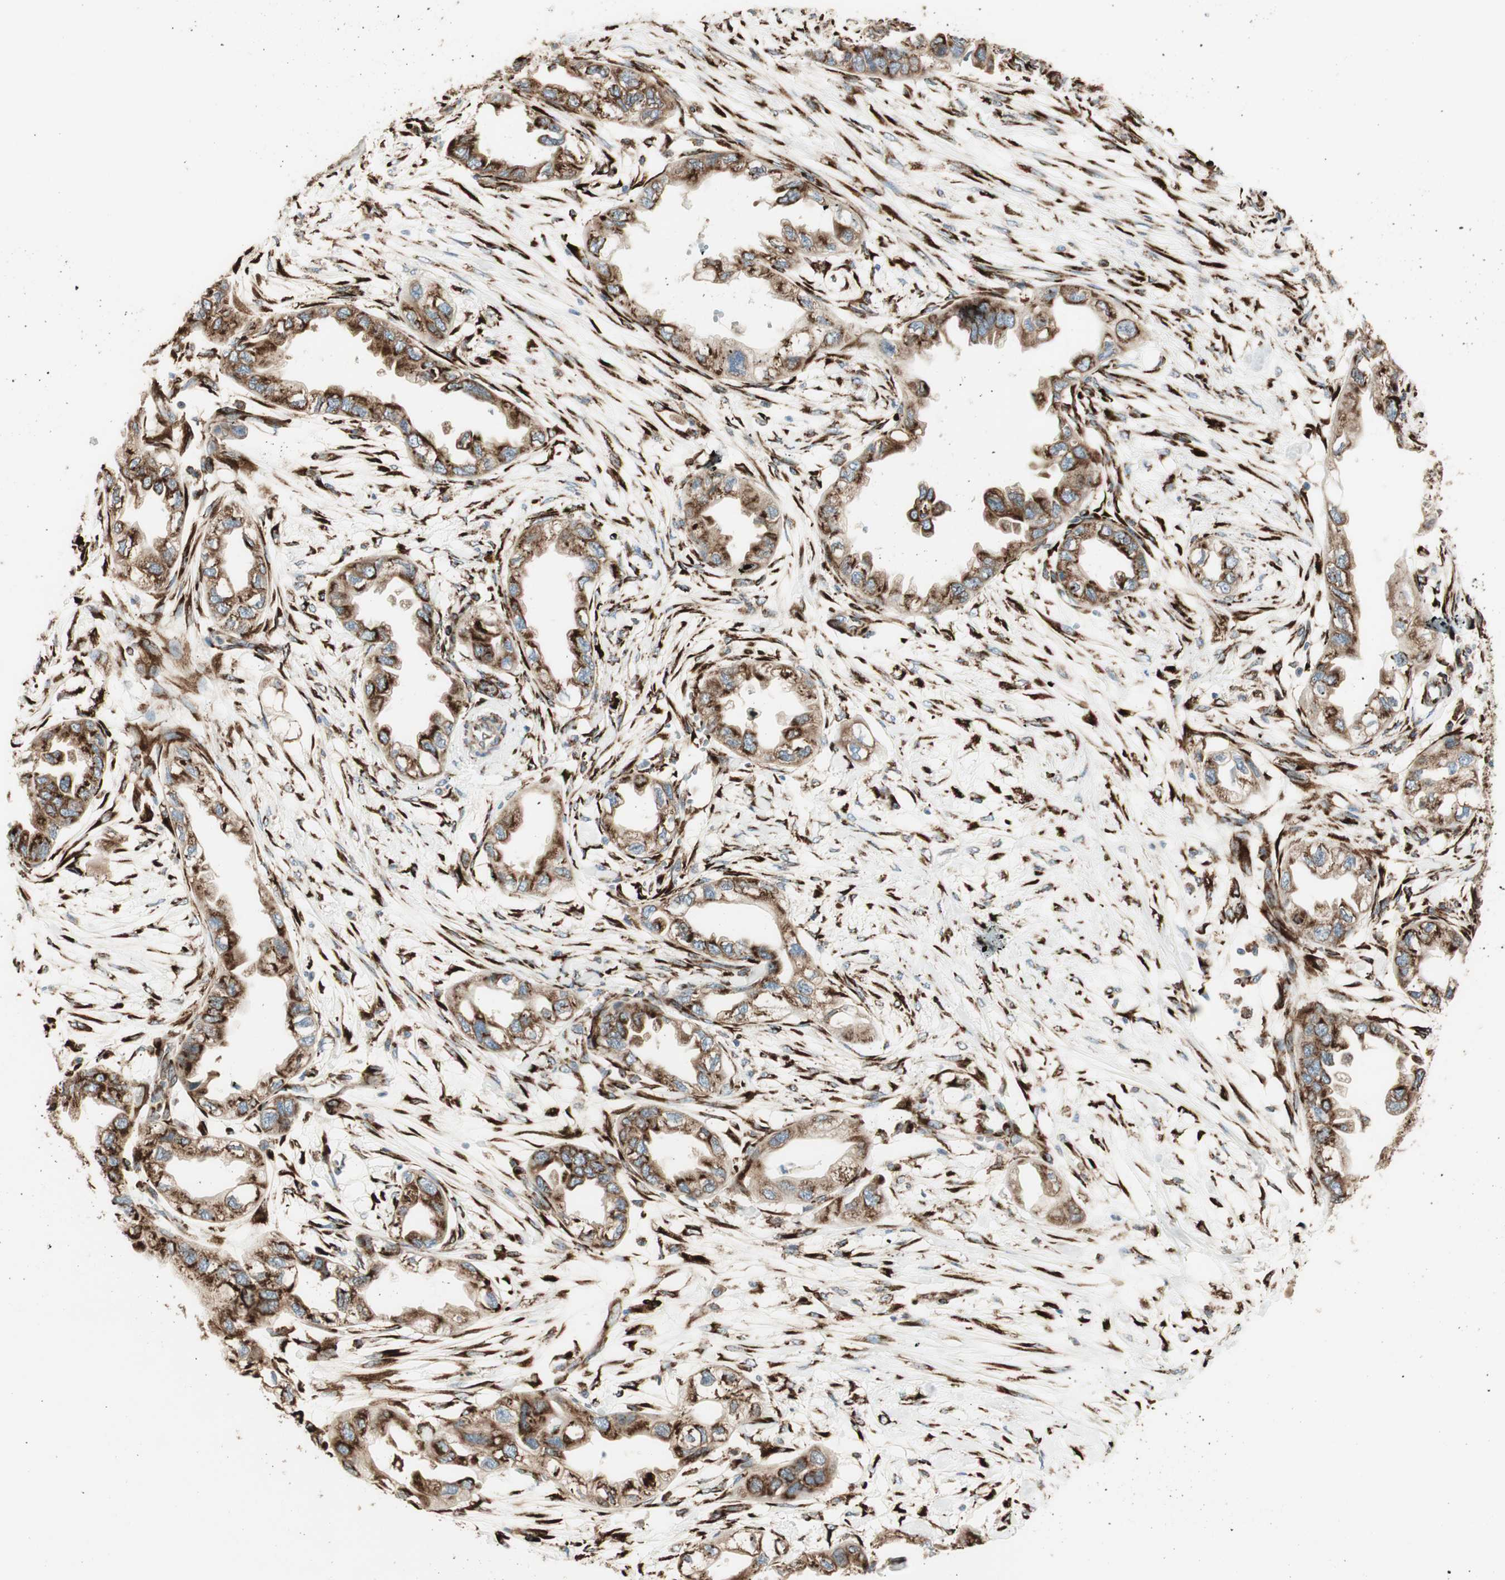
{"staining": {"intensity": "strong", "quantity": ">75%", "location": "cytoplasmic/membranous"}, "tissue": "endometrial cancer", "cell_type": "Tumor cells", "image_type": "cancer", "snomed": [{"axis": "morphology", "description": "Adenocarcinoma, NOS"}, {"axis": "topography", "description": "Endometrium"}], "caption": "An image showing strong cytoplasmic/membranous expression in approximately >75% of tumor cells in adenocarcinoma (endometrial), as visualized by brown immunohistochemical staining.", "gene": "RRBP1", "patient": {"sex": "female", "age": 67}}